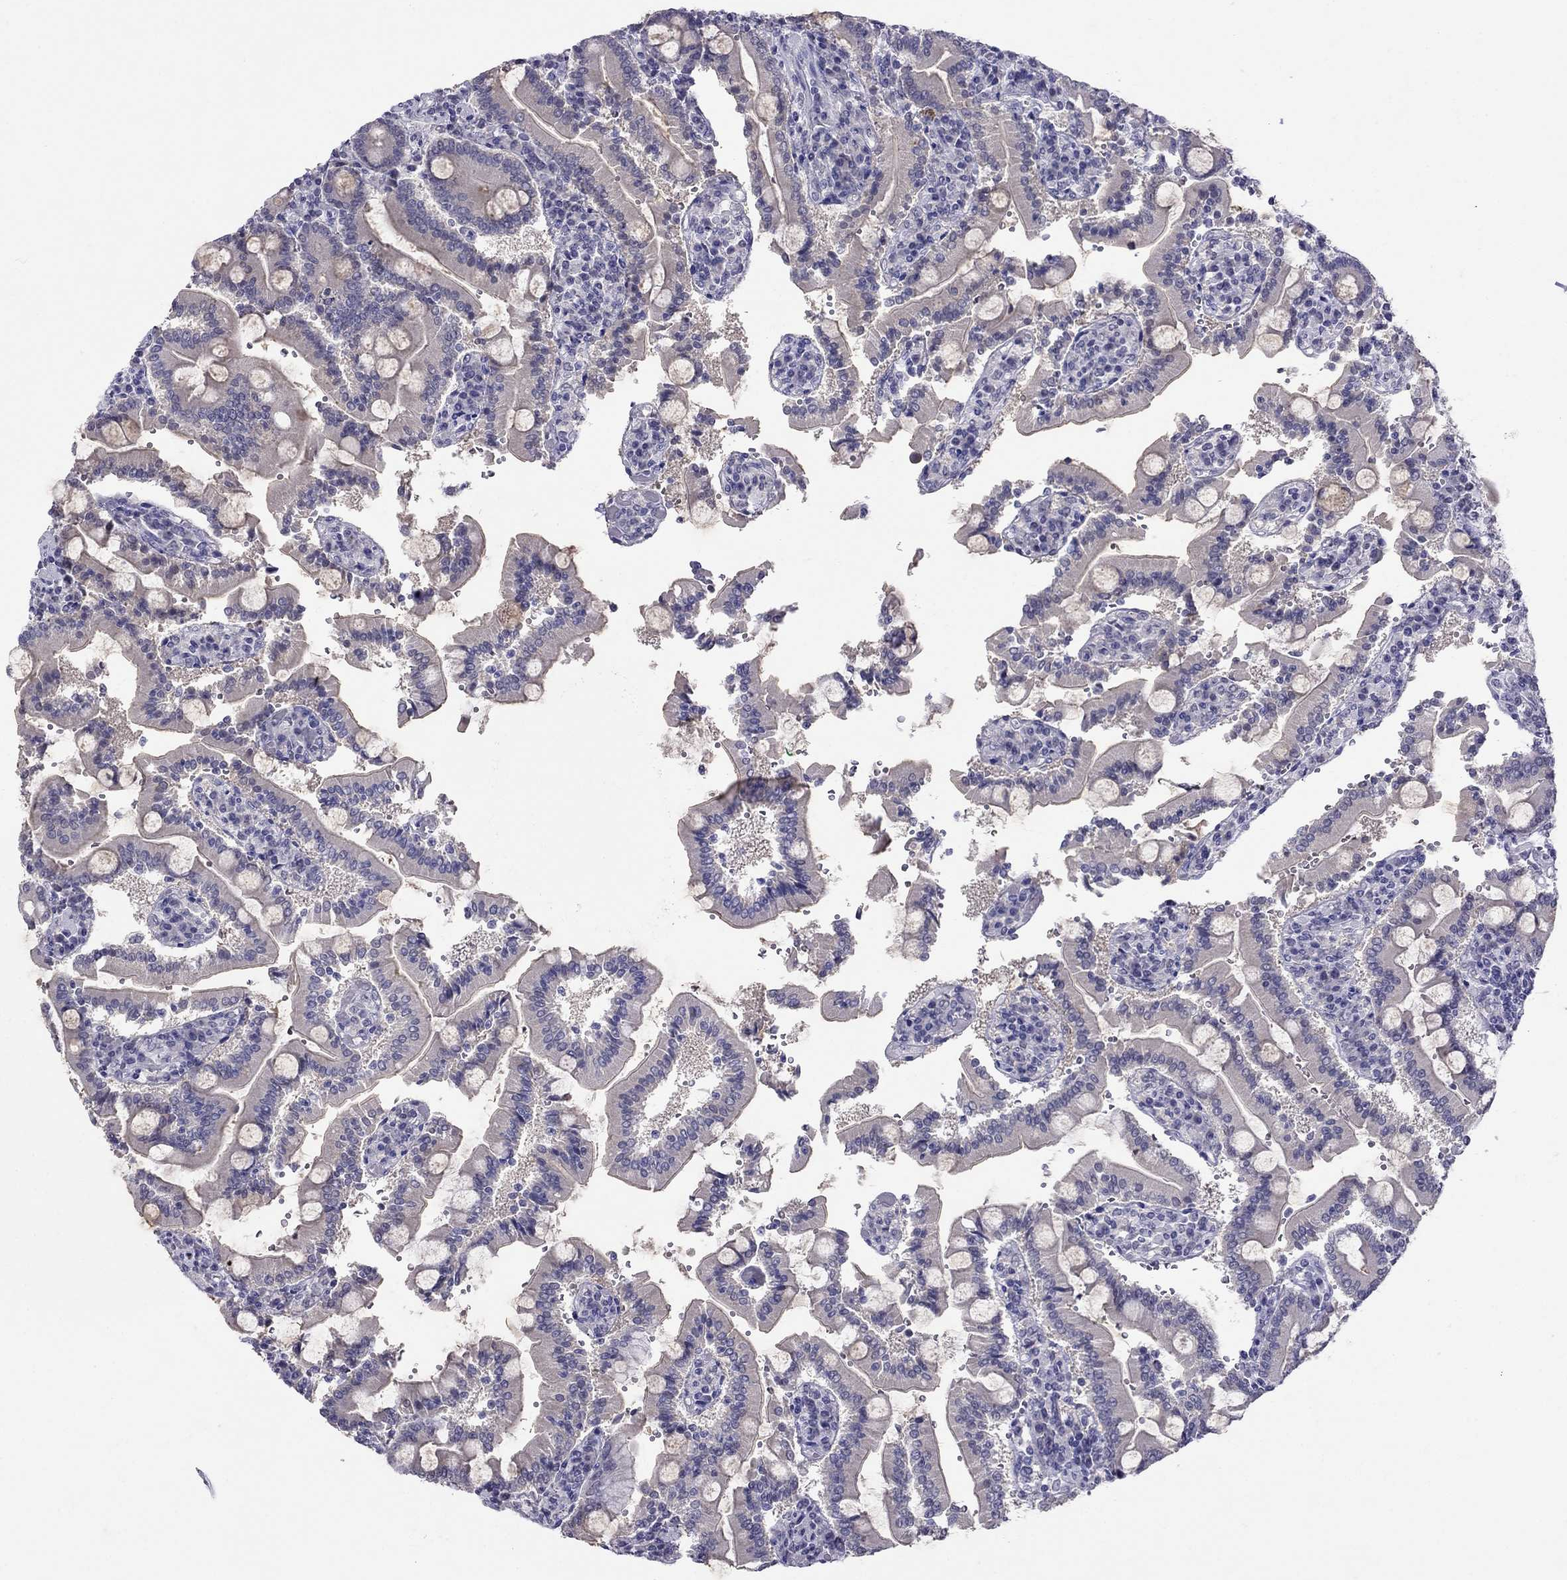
{"staining": {"intensity": "negative", "quantity": "none", "location": "none"}, "tissue": "duodenum", "cell_type": "Glandular cells", "image_type": "normal", "snomed": [{"axis": "morphology", "description": "Normal tissue, NOS"}, {"axis": "topography", "description": "Duodenum"}], "caption": "IHC photomicrograph of unremarkable human duodenum stained for a protein (brown), which reveals no expression in glandular cells. Brightfield microscopy of IHC stained with DAB (brown) and hematoxylin (blue), captured at high magnification.", "gene": "MYO3B", "patient": {"sex": "female", "age": 62}}